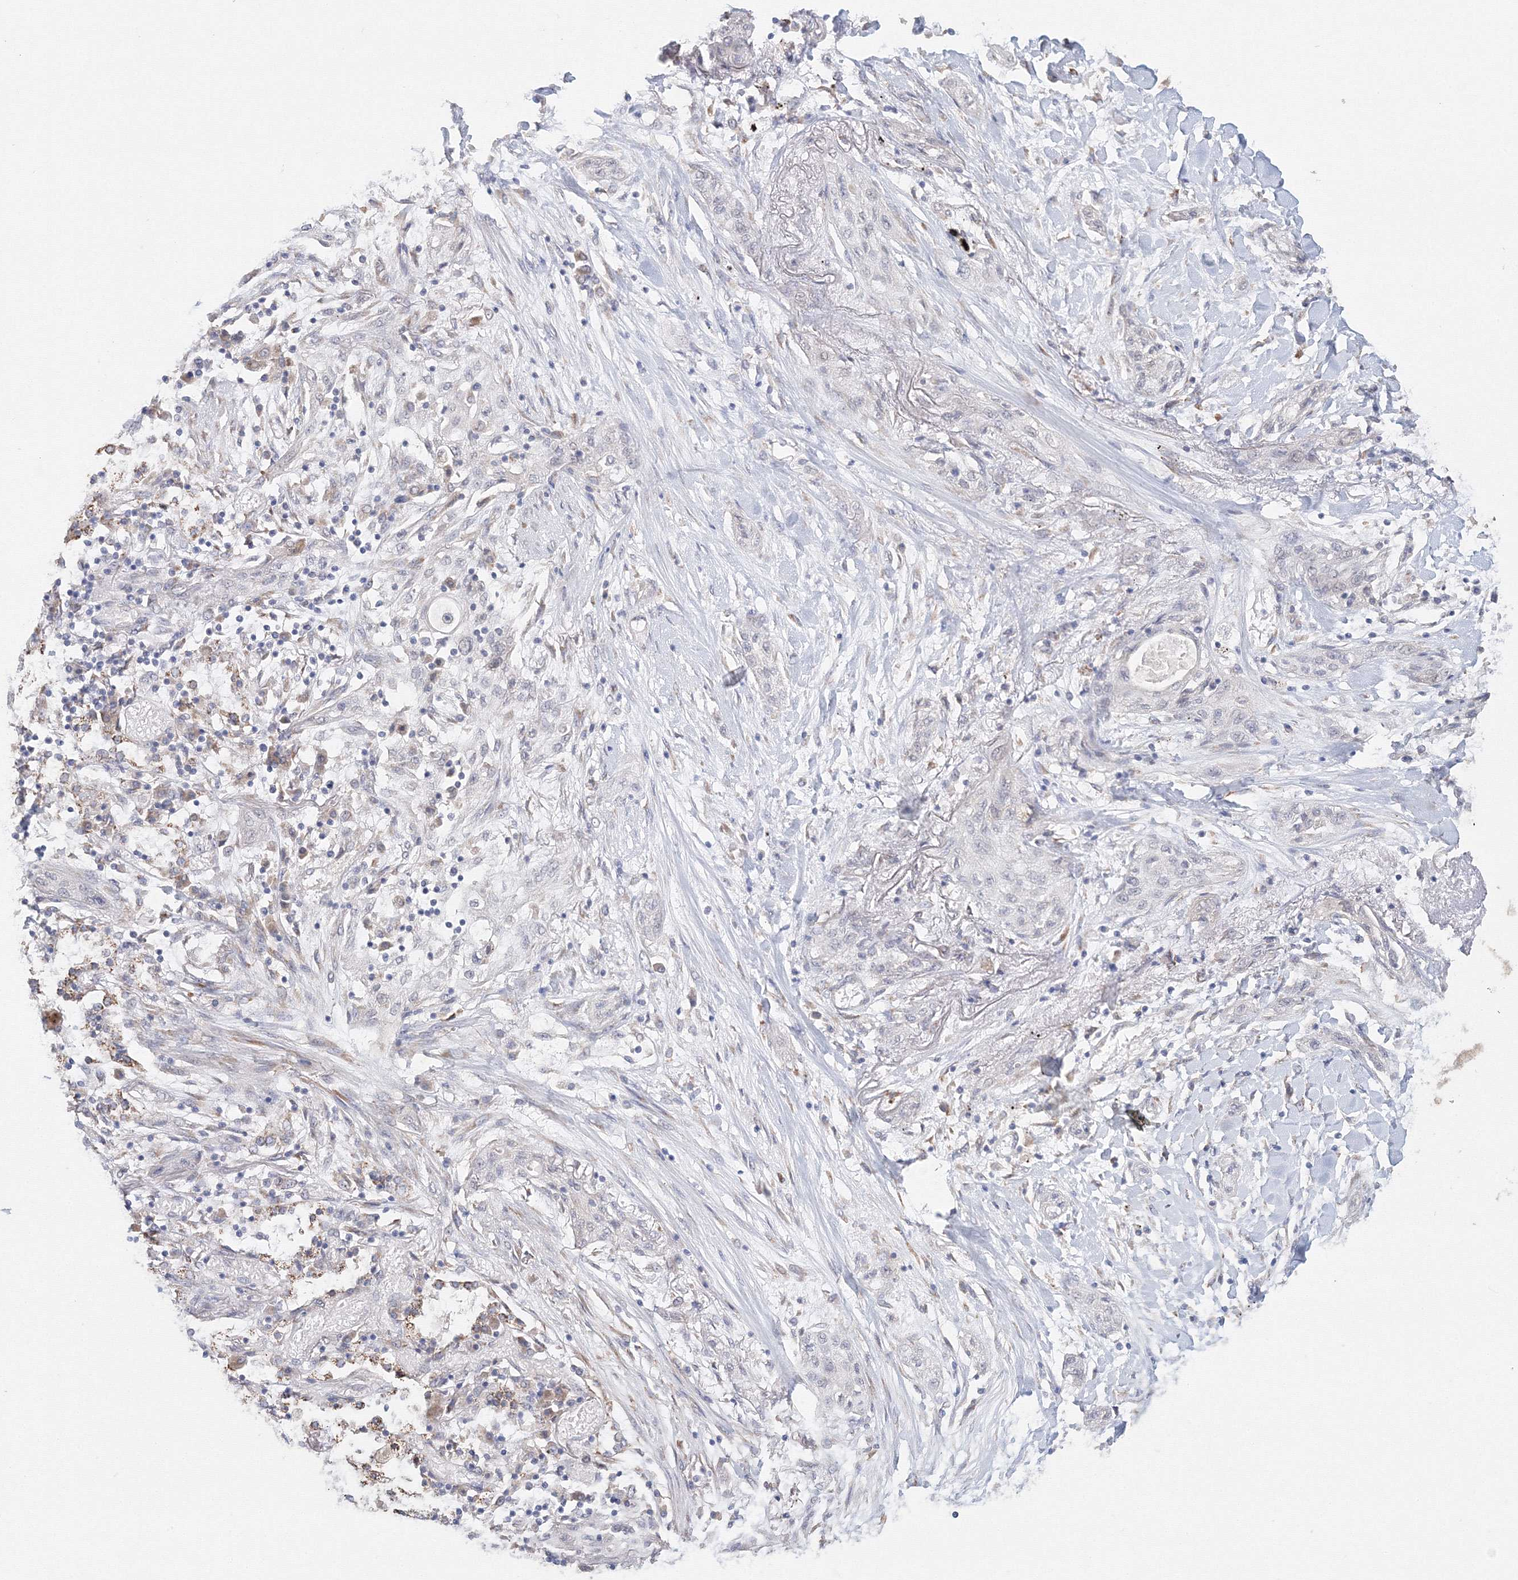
{"staining": {"intensity": "negative", "quantity": "none", "location": "none"}, "tissue": "lung cancer", "cell_type": "Tumor cells", "image_type": "cancer", "snomed": [{"axis": "morphology", "description": "Squamous cell carcinoma, NOS"}, {"axis": "topography", "description": "Lung"}], "caption": "Immunohistochemical staining of lung squamous cell carcinoma shows no significant expression in tumor cells. The staining is performed using DAB (3,3'-diaminobenzidine) brown chromogen with nuclei counter-stained in using hematoxylin.", "gene": "DHRS12", "patient": {"sex": "female", "age": 47}}